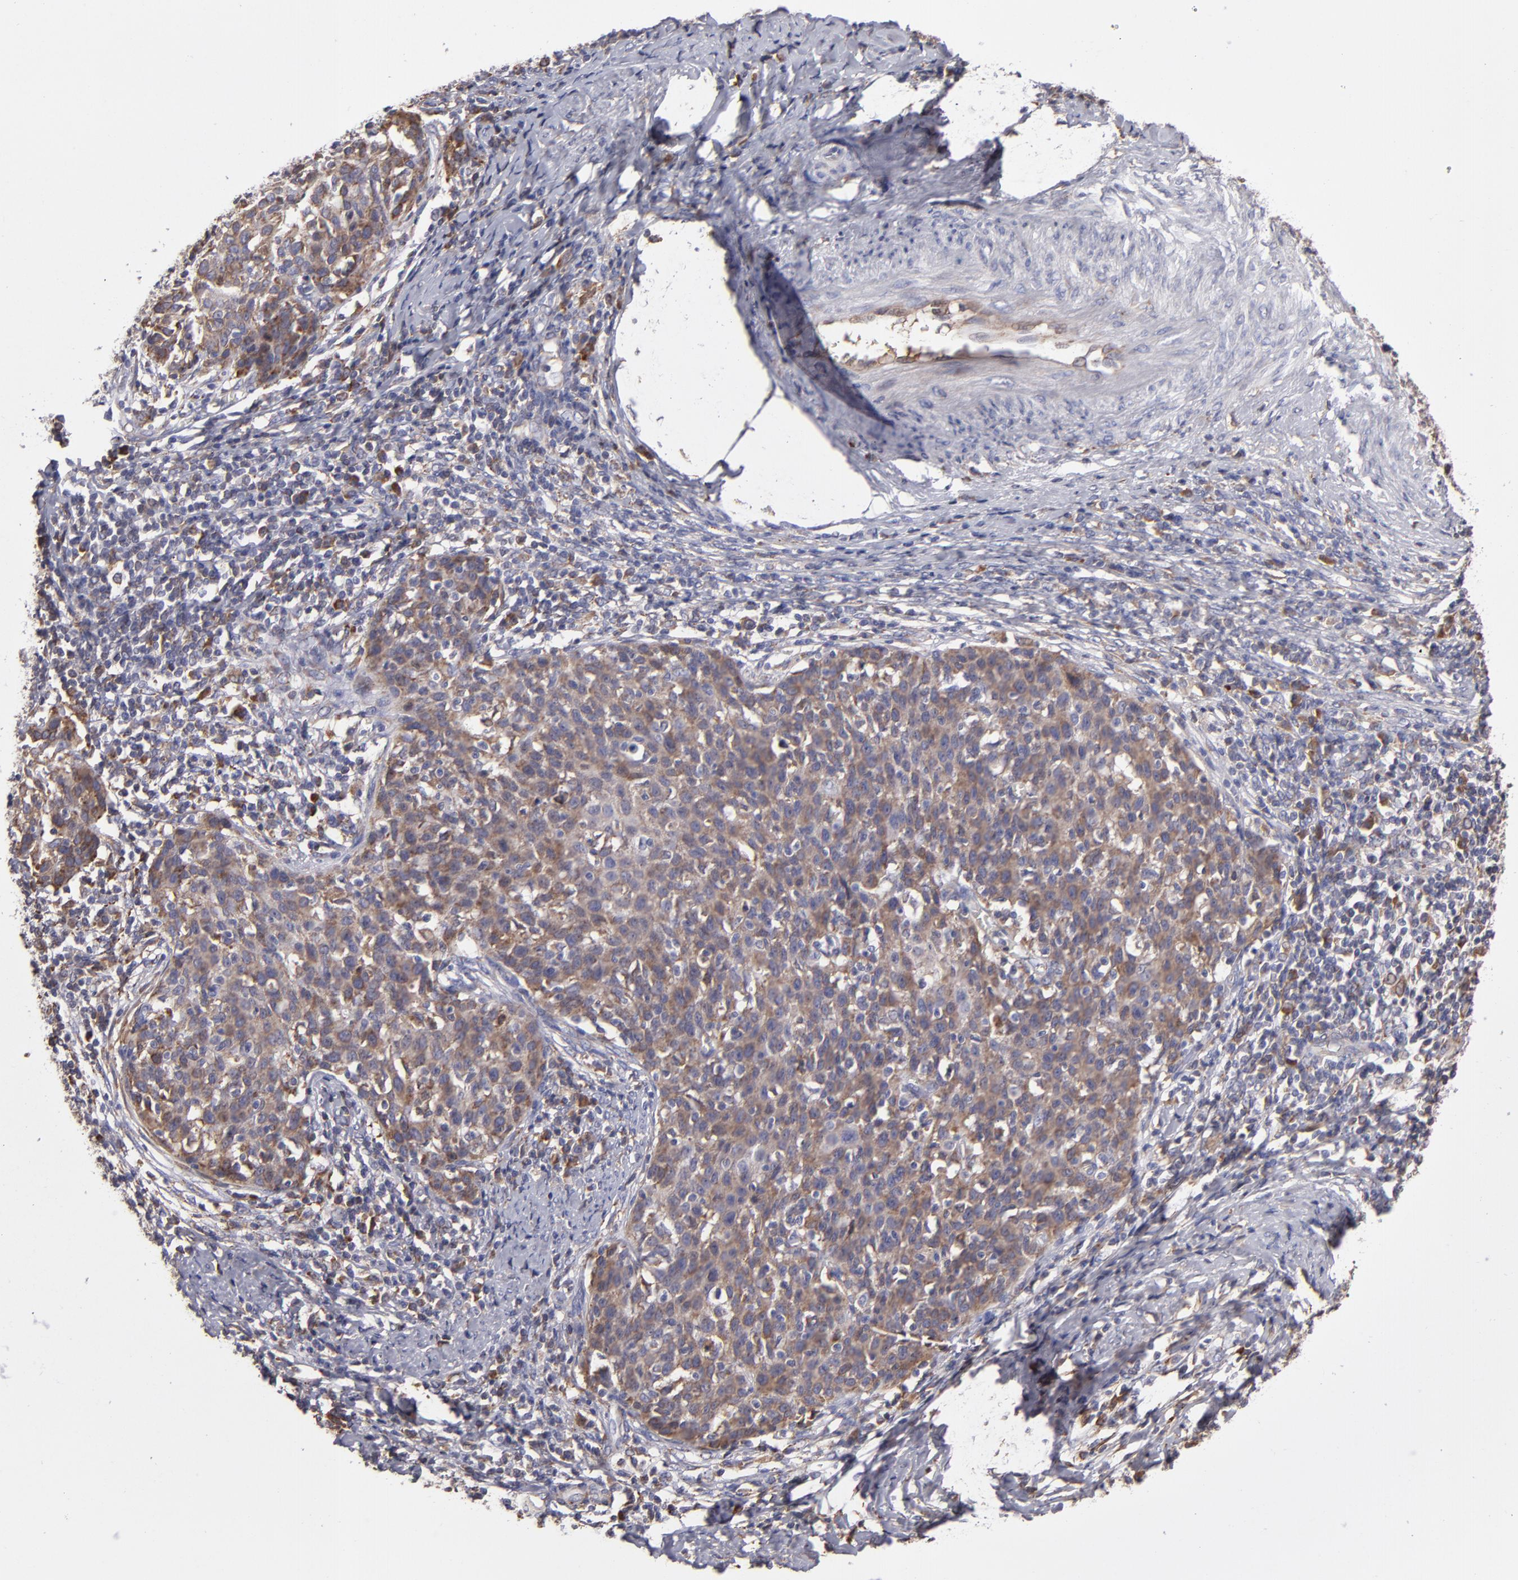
{"staining": {"intensity": "moderate", "quantity": ">75%", "location": "cytoplasmic/membranous"}, "tissue": "cervical cancer", "cell_type": "Tumor cells", "image_type": "cancer", "snomed": [{"axis": "morphology", "description": "Squamous cell carcinoma, NOS"}, {"axis": "topography", "description": "Cervix"}], "caption": "An image showing moderate cytoplasmic/membranous positivity in about >75% of tumor cells in cervical cancer (squamous cell carcinoma), as visualized by brown immunohistochemical staining.", "gene": "CFB", "patient": {"sex": "female", "age": 38}}